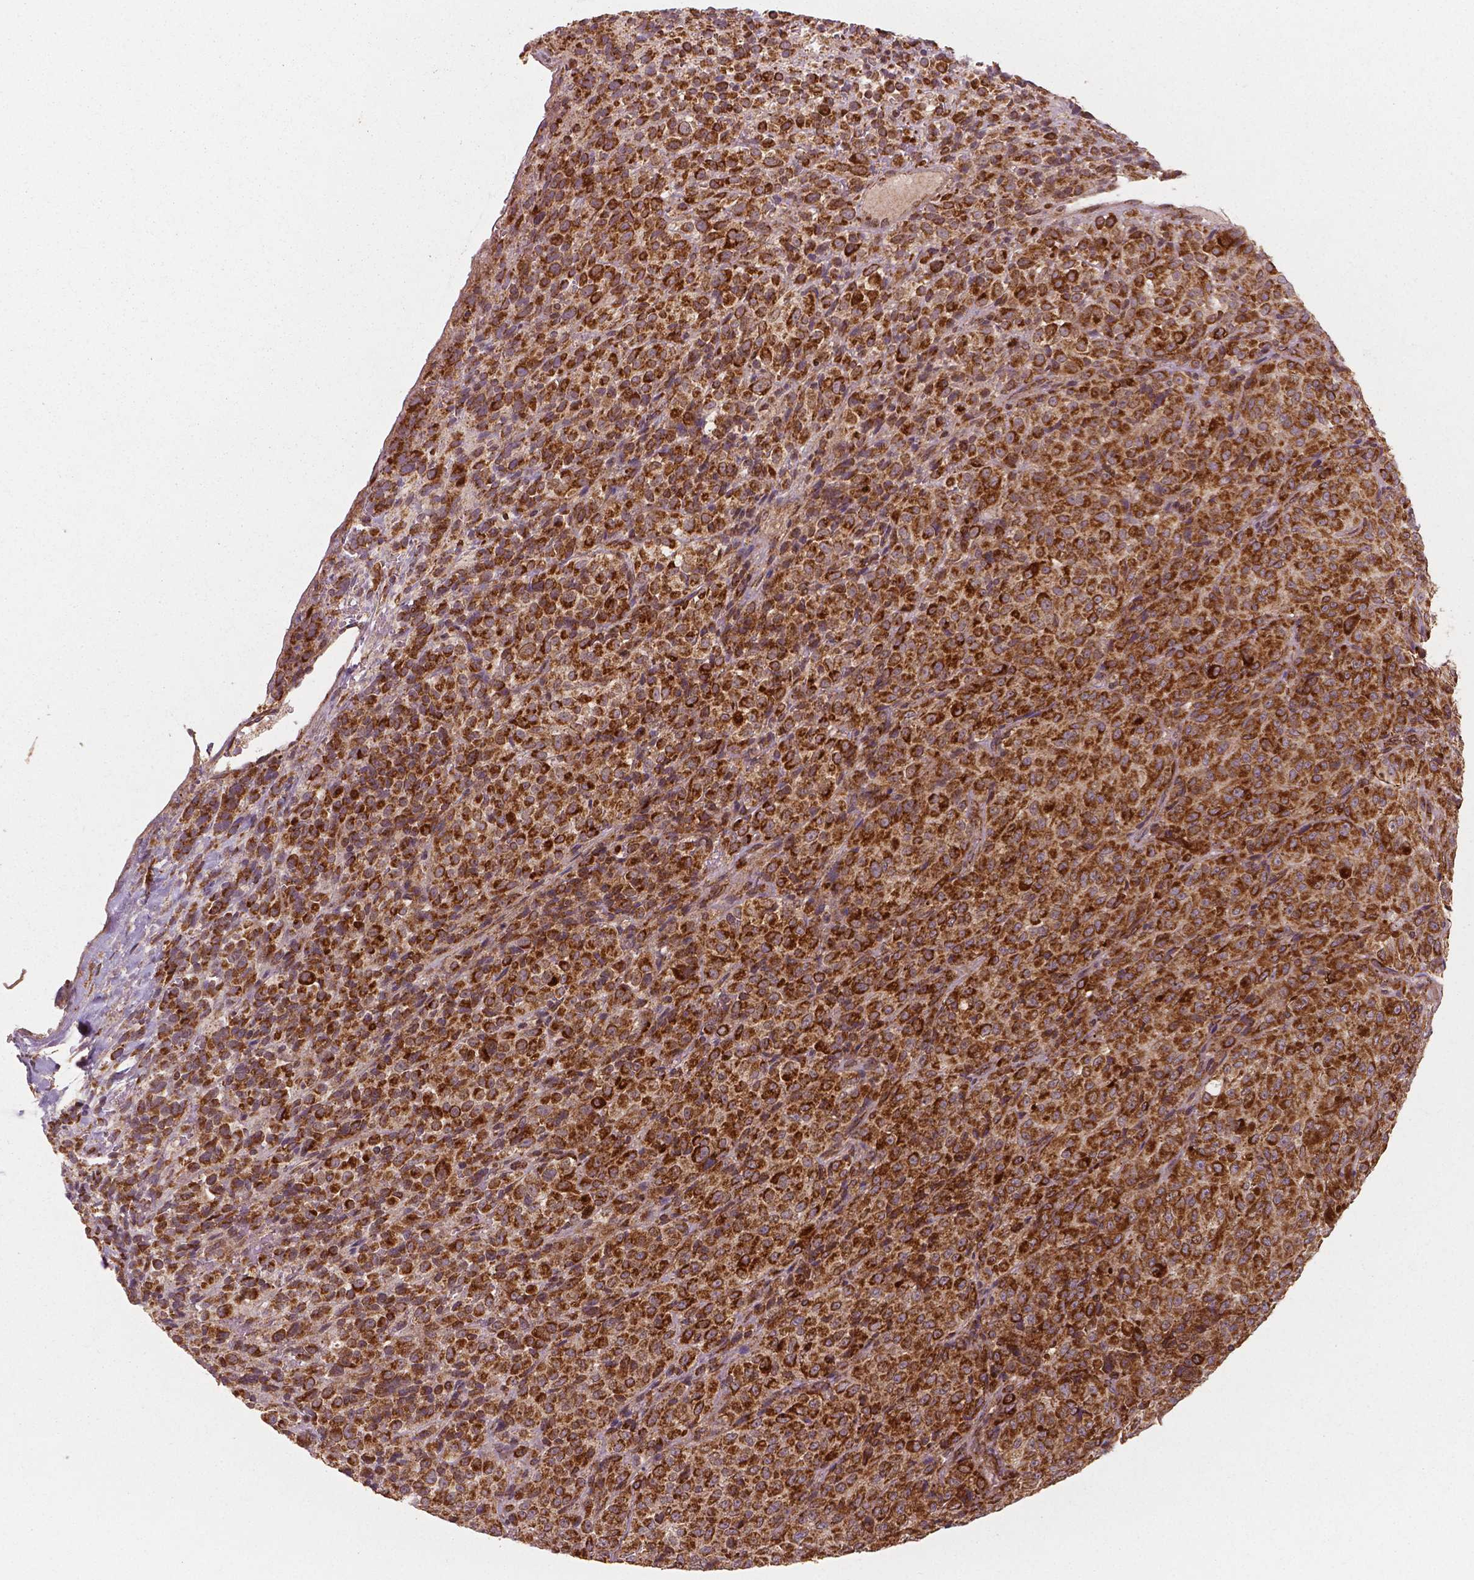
{"staining": {"intensity": "strong", "quantity": ">75%", "location": "cytoplasmic/membranous"}, "tissue": "melanoma", "cell_type": "Tumor cells", "image_type": "cancer", "snomed": [{"axis": "morphology", "description": "Malignant melanoma, Metastatic site"}, {"axis": "topography", "description": "Brain"}], "caption": "This histopathology image reveals immunohistochemistry (IHC) staining of melanoma, with high strong cytoplasmic/membranous expression in approximately >75% of tumor cells.", "gene": "PGAM5", "patient": {"sex": "female", "age": 56}}